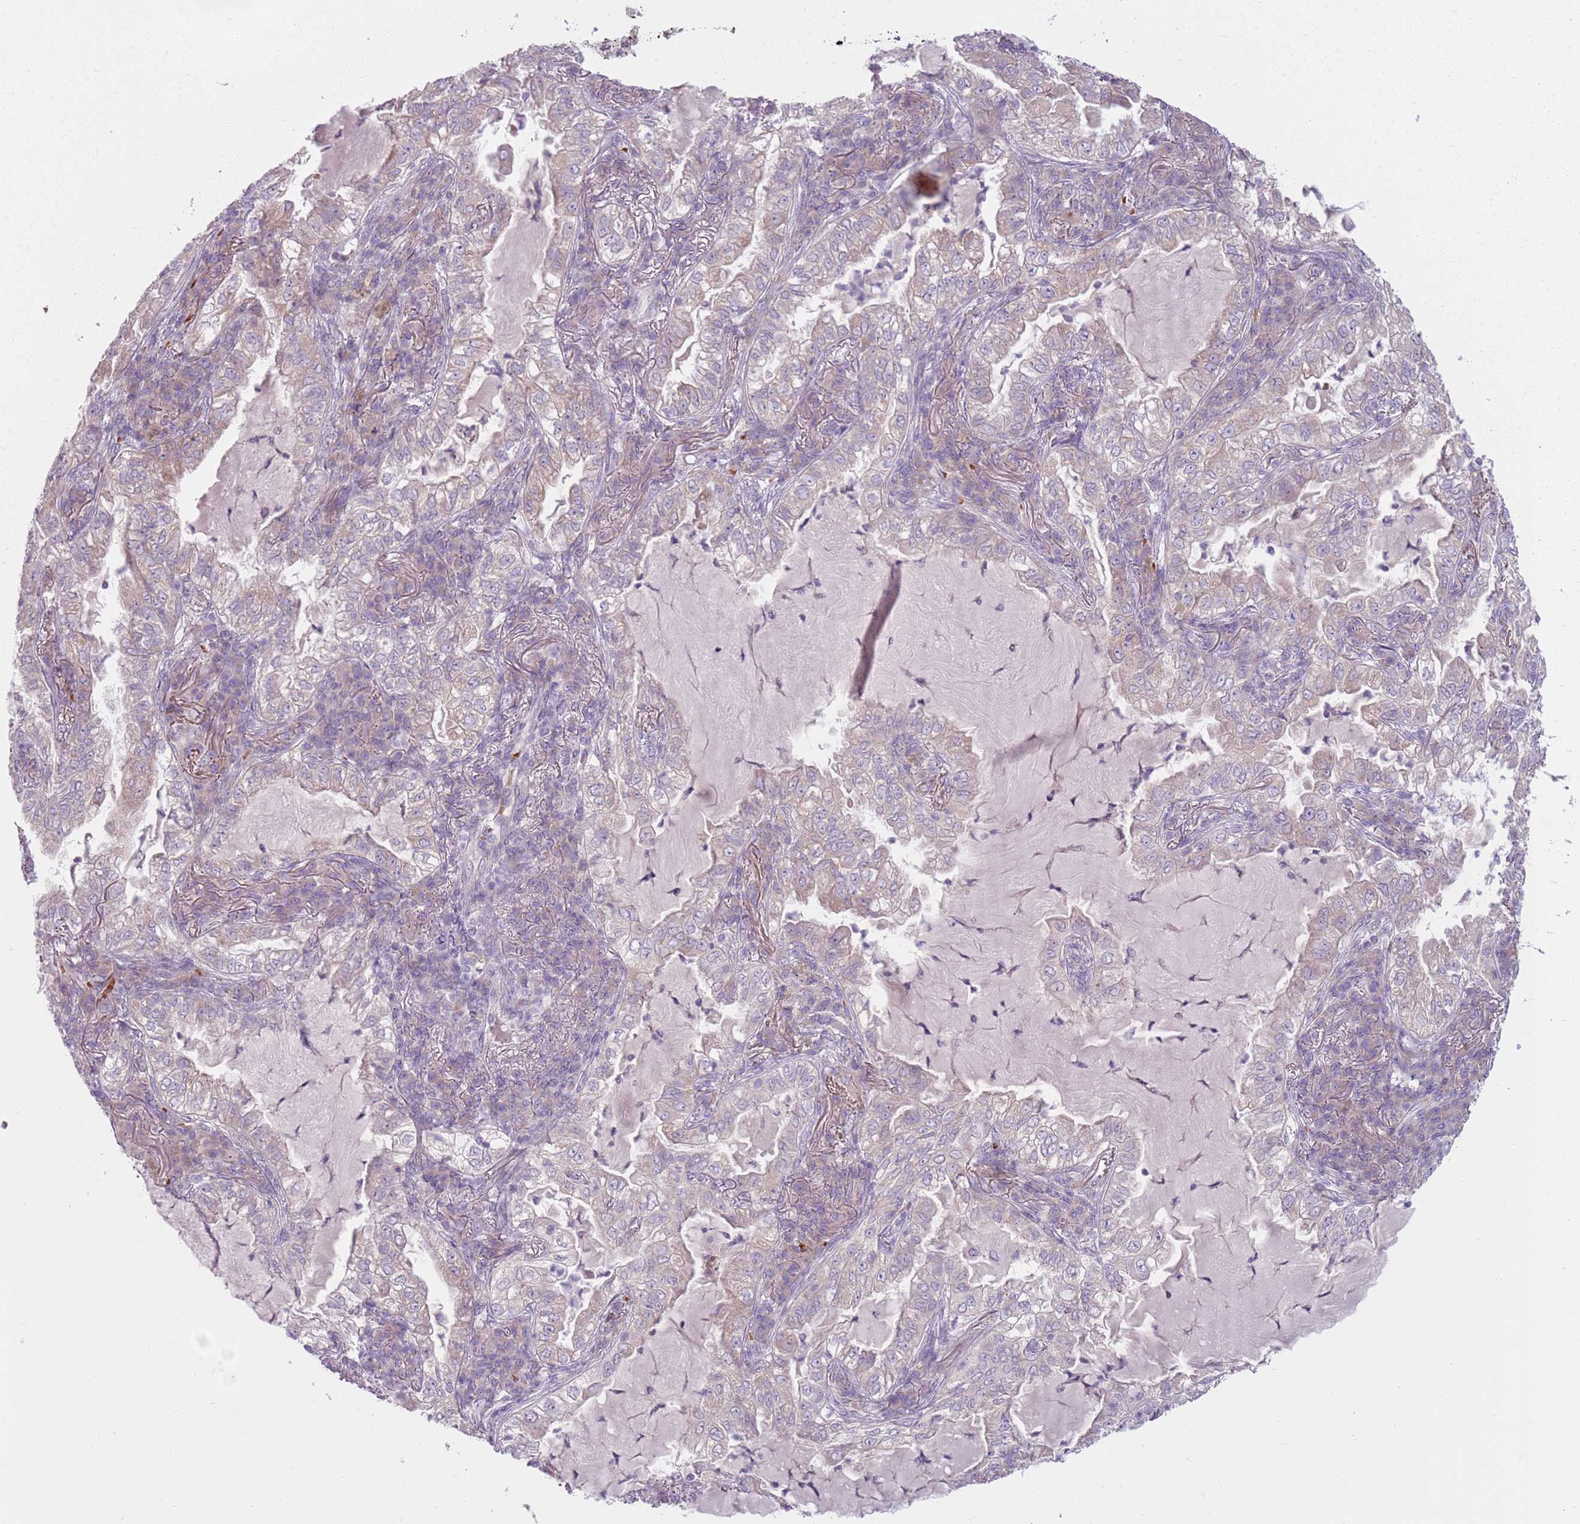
{"staining": {"intensity": "negative", "quantity": "none", "location": "none"}, "tissue": "lung cancer", "cell_type": "Tumor cells", "image_type": "cancer", "snomed": [{"axis": "morphology", "description": "Adenocarcinoma, NOS"}, {"axis": "topography", "description": "Lung"}], "caption": "This micrograph is of lung cancer (adenocarcinoma) stained with IHC to label a protein in brown with the nuclei are counter-stained blue. There is no staining in tumor cells.", "gene": "HSPA14", "patient": {"sex": "female", "age": 73}}